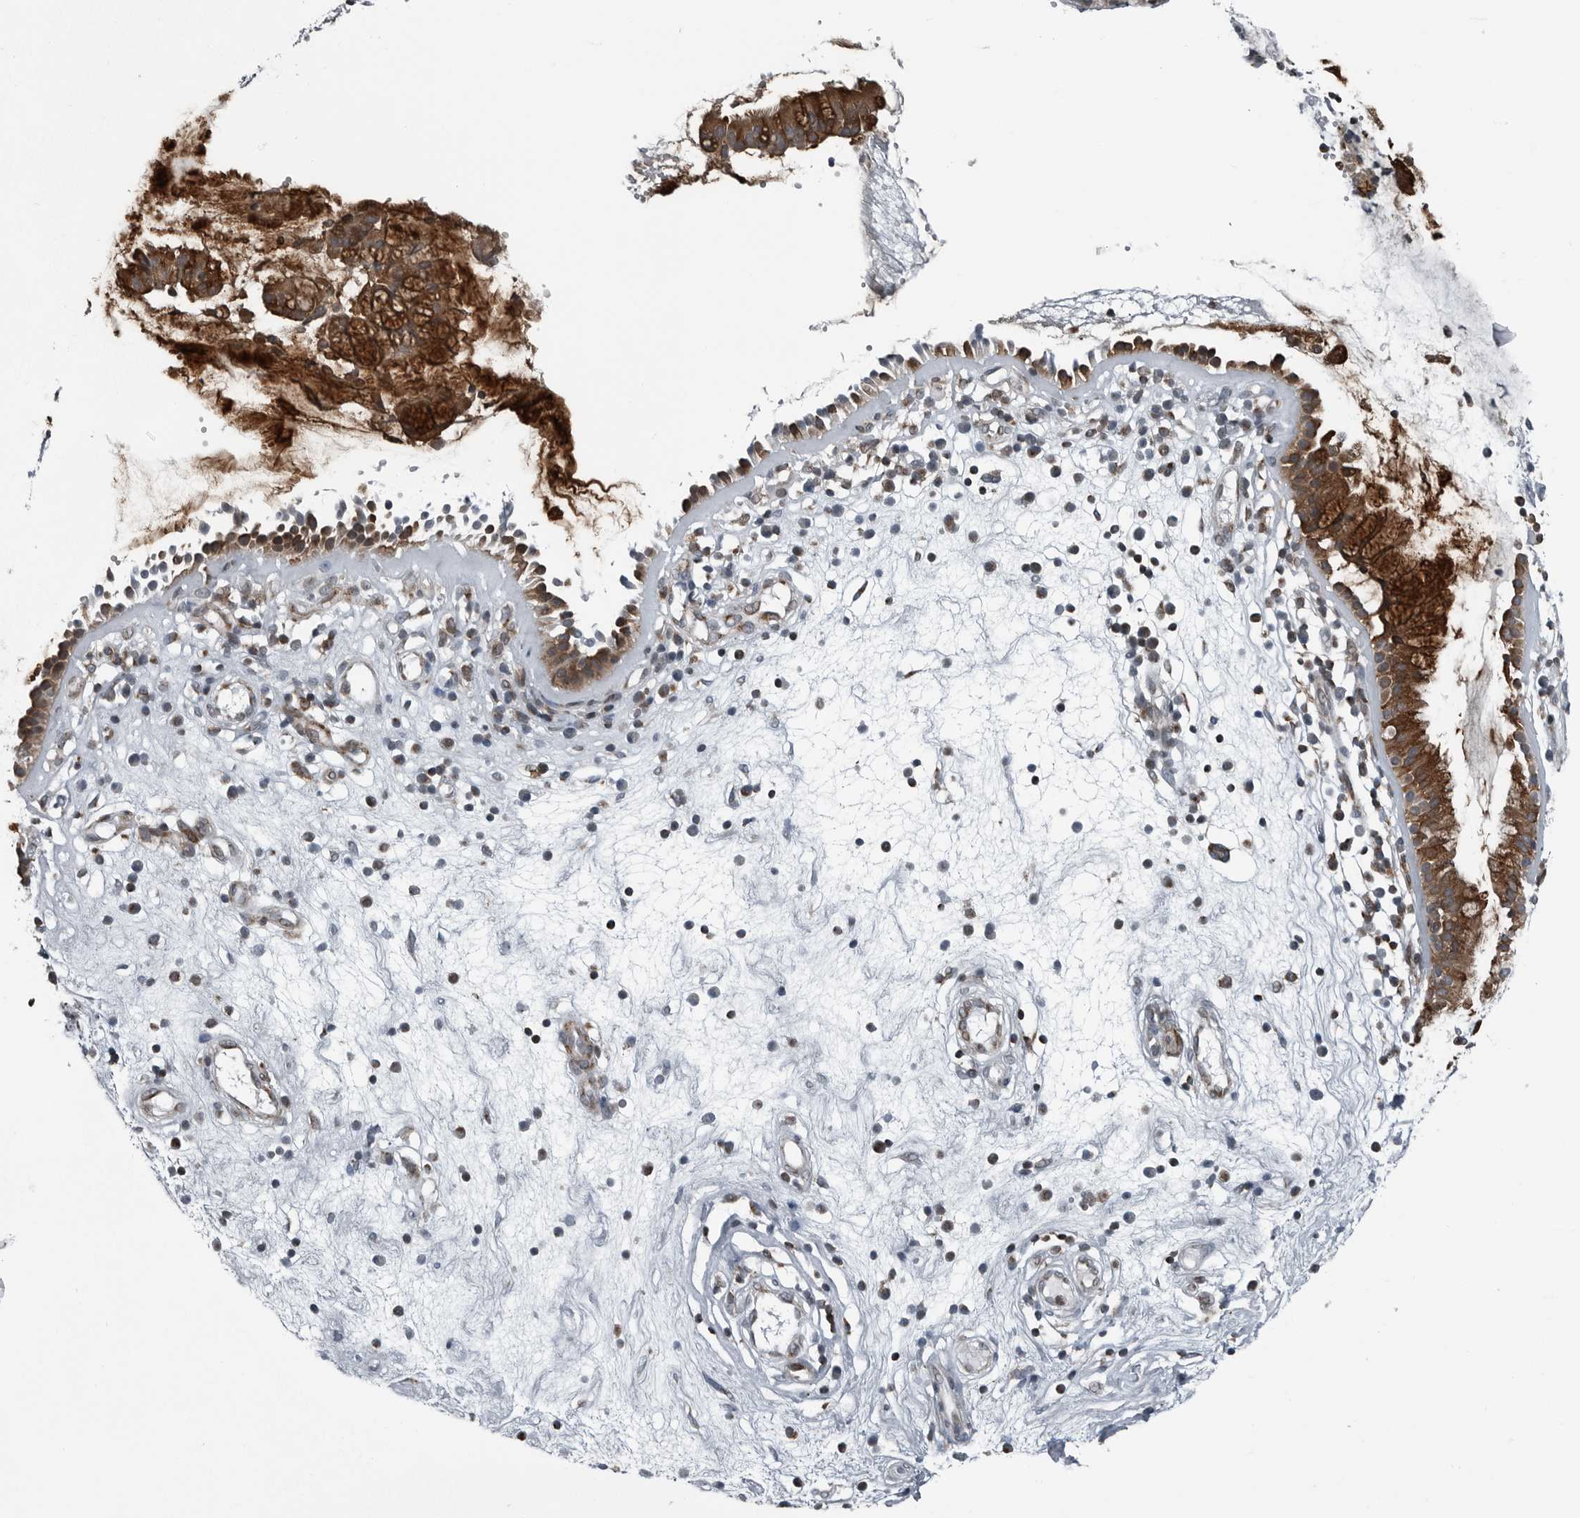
{"staining": {"intensity": "moderate", "quantity": ">75%", "location": "cytoplasmic/membranous"}, "tissue": "nasopharynx", "cell_type": "Respiratory epithelial cells", "image_type": "normal", "snomed": [{"axis": "morphology", "description": "Normal tissue, NOS"}, {"axis": "topography", "description": "Nasopharynx"}], "caption": "Protein analysis of normal nasopharynx shows moderate cytoplasmic/membranous staining in about >75% of respiratory epithelial cells. The staining was performed using DAB (3,3'-diaminobenzidine) to visualize the protein expression in brown, while the nuclei were stained in blue with hematoxylin (Magnification: 20x).", "gene": "GAK", "patient": {"sex": "female", "age": 39}}